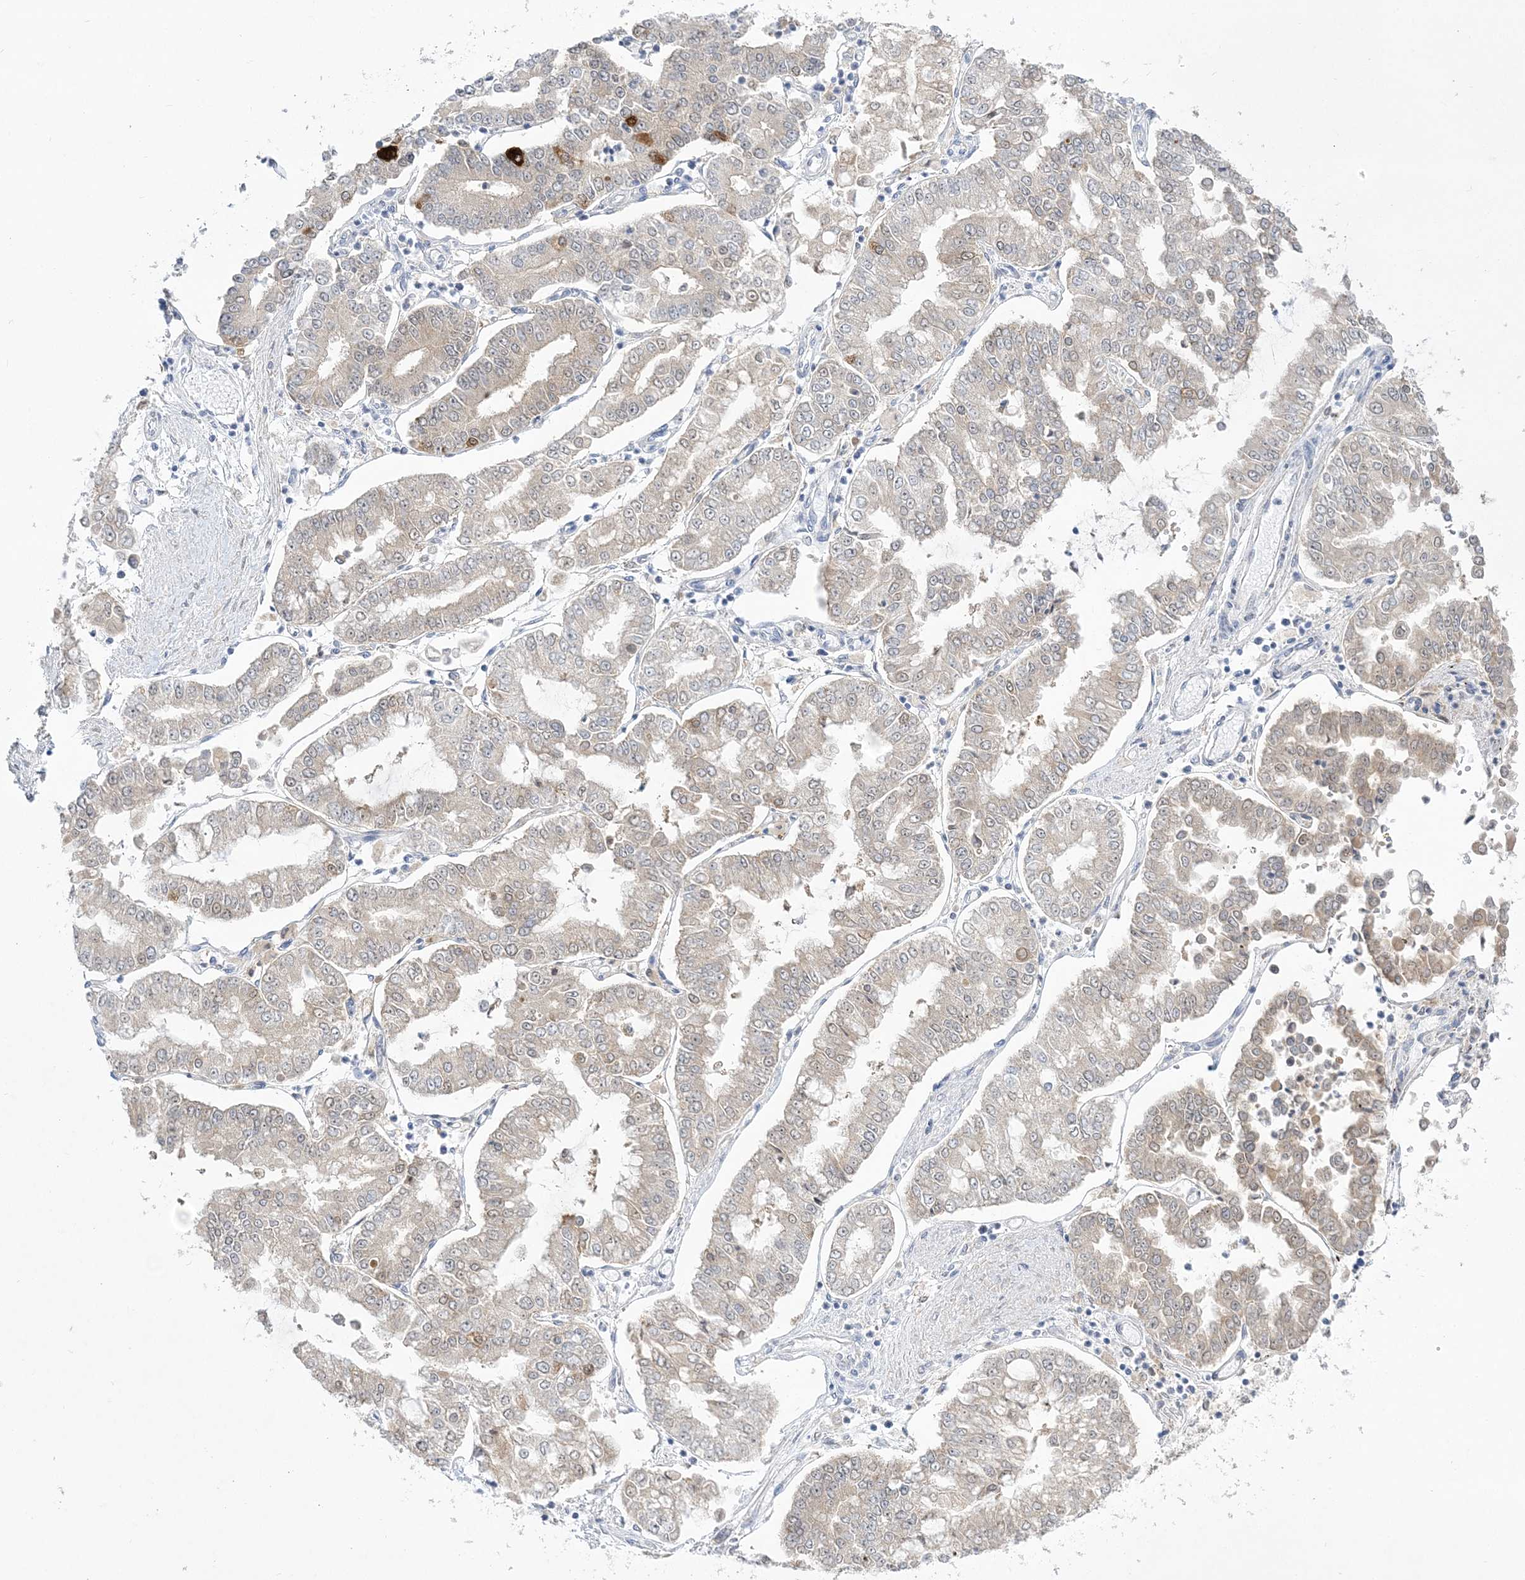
{"staining": {"intensity": "weak", "quantity": "25%-75%", "location": "cytoplasmic/membranous"}, "tissue": "stomach cancer", "cell_type": "Tumor cells", "image_type": "cancer", "snomed": [{"axis": "morphology", "description": "Adenocarcinoma, NOS"}, {"axis": "topography", "description": "Stomach"}], "caption": "Human adenocarcinoma (stomach) stained with a protein marker displays weak staining in tumor cells.", "gene": "PCBD1", "patient": {"sex": "male", "age": 76}}